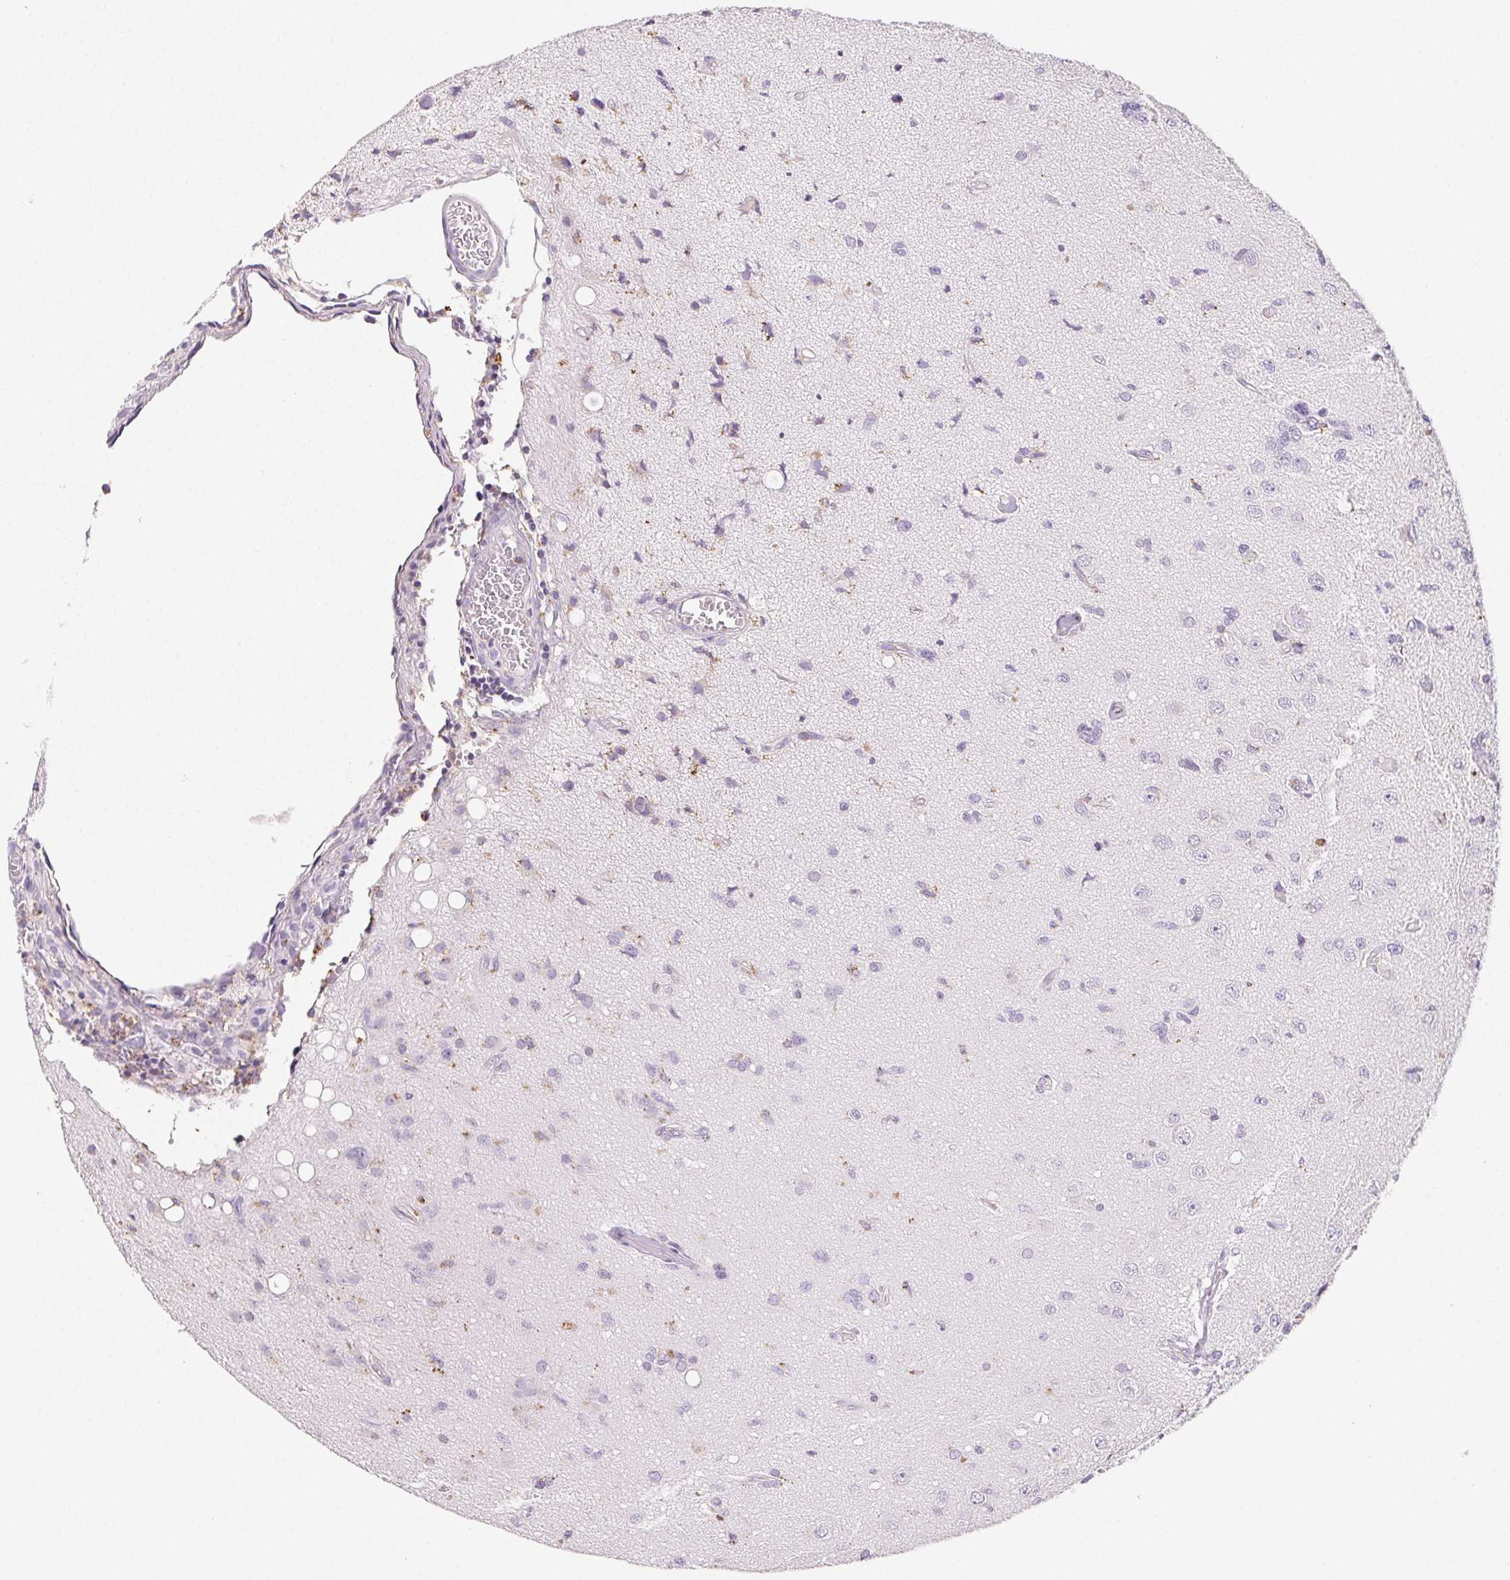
{"staining": {"intensity": "negative", "quantity": "none", "location": "none"}, "tissue": "glioma", "cell_type": "Tumor cells", "image_type": "cancer", "snomed": [{"axis": "morphology", "description": "Glioma, malignant, High grade"}, {"axis": "topography", "description": "Brain"}], "caption": "This is a photomicrograph of immunohistochemistry (IHC) staining of malignant glioma (high-grade), which shows no staining in tumor cells. (DAB IHC with hematoxylin counter stain).", "gene": "LIPA", "patient": {"sex": "male", "age": 67}}